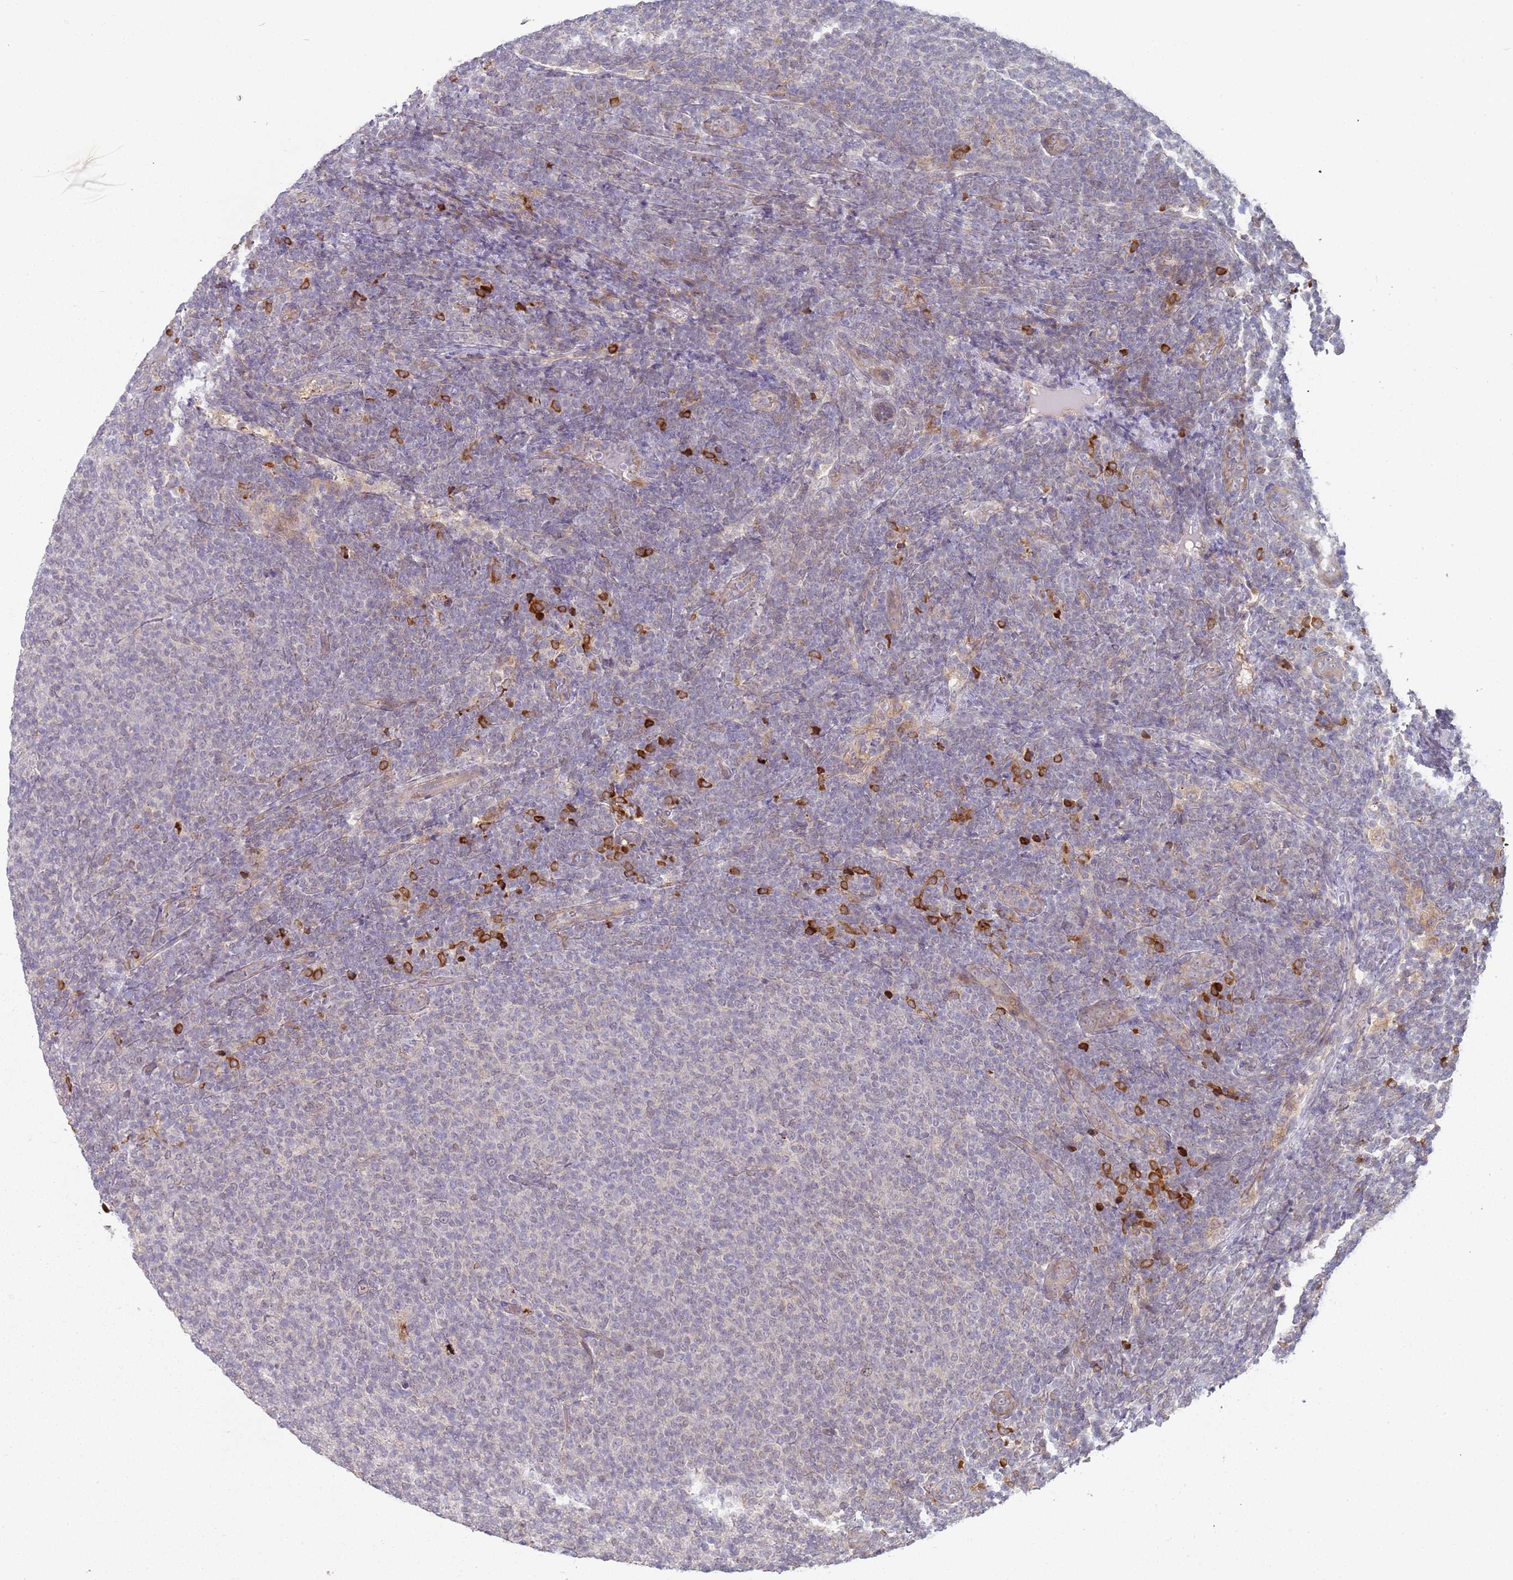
{"staining": {"intensity": "negative", "quantity": "none", "location": "none"}, "tissue": "lymphoma", "cell_type": "Tumor cells", "image_type": "cancer", "snomed": [{"axis": "morphology", "description": "Malignant lymphoma, non-Hodgkin's type, Low grade"}, {"axis": "topography", "description": "Lymph node"}], "caption": "Immunohistochemistry (IHC) image of human malignant lymphoma, non-Hodgkin's type (low-grade) stained for a protein (brown), which demonstrates no positivity in tumor cells.", "gene": "MPEG1", "patient": {"sex": "male", "age": 66}}